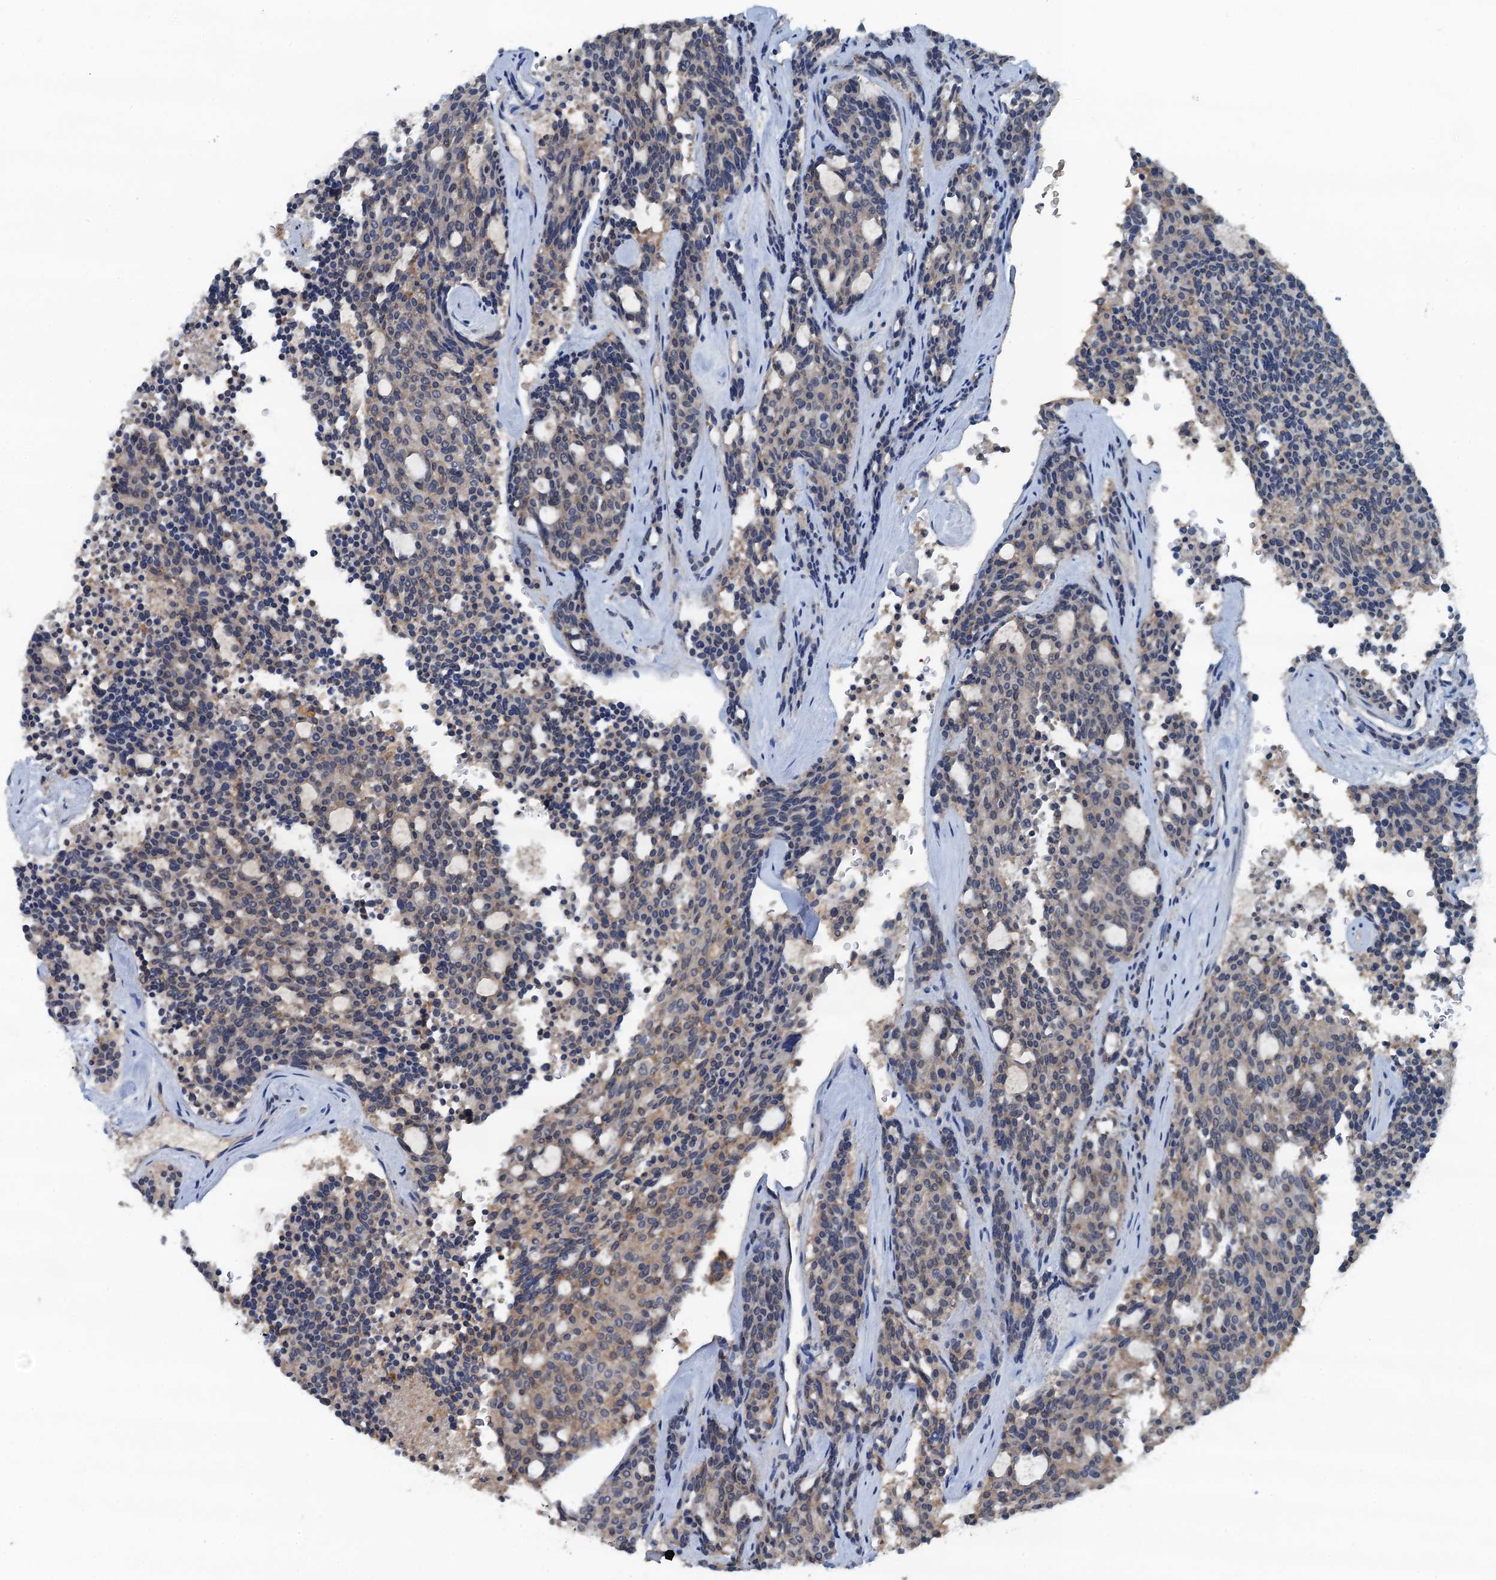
{"staining": {"intensity": "weak", "quantity": "25%-75%", "location": "cytoplasmic/membranous"}, "tissue": "carcinoid", "cell_type": "Tumor cells", "image_type": "cancer", "snomed": [{"axis": "morphology", "description": "Carcinoid, malignant, NOS"}, {"axis": "topography", "description": "Pancreas"}], "caption": "Carcinoid stained for a protein shows weak cytoplasmic/membranous positivity in tumor cells. The protein is shown in brown color, while the nuclei are stained blue.", "gene": "LSM14B", "patient": {"sex": "female", "age": 54}}